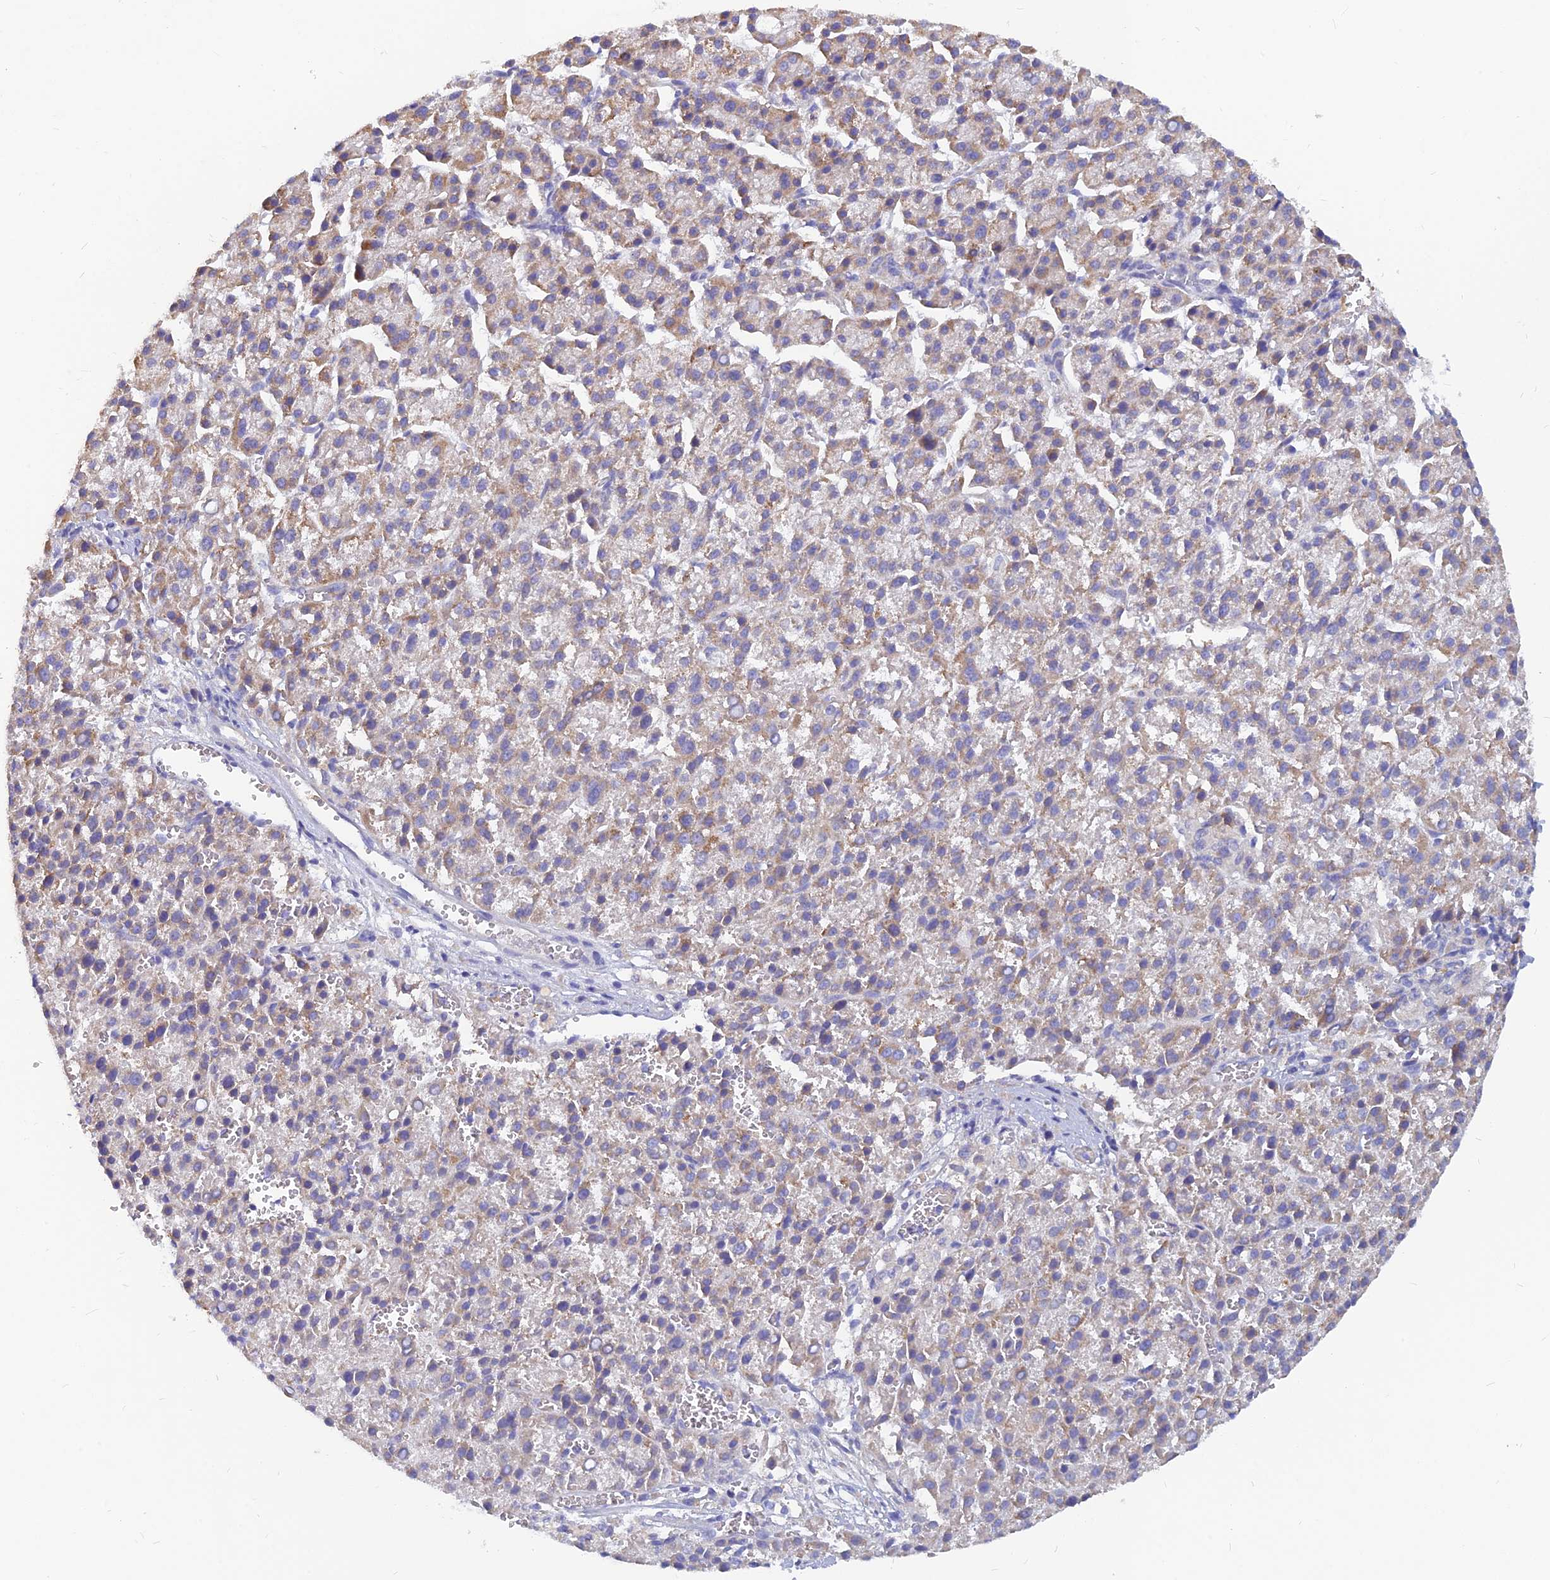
{"staining": {"intensity": "weak", "quantity": ">75%", "location": "cytoplasmic/membranous"}, "tissue": "liver cancer", "cell_type": "Tumor cells", "image_type": "cancer", "snomed": [{"axis": "morphology", "description": "Carcinoma, Hepatocellular, NOS"}, {"axis": "topography", "description": "Liver"}], "caption": "A brown stain shows weak cytoplasmic/membranous positivity of a protein in liver hepatocellular carcinoma tumor cells. The protein of interest is shown in brown color, while the nuclei are stained blue.", "gene": "CACNA1B", "patient": {"sex": "female", "age": 58}}